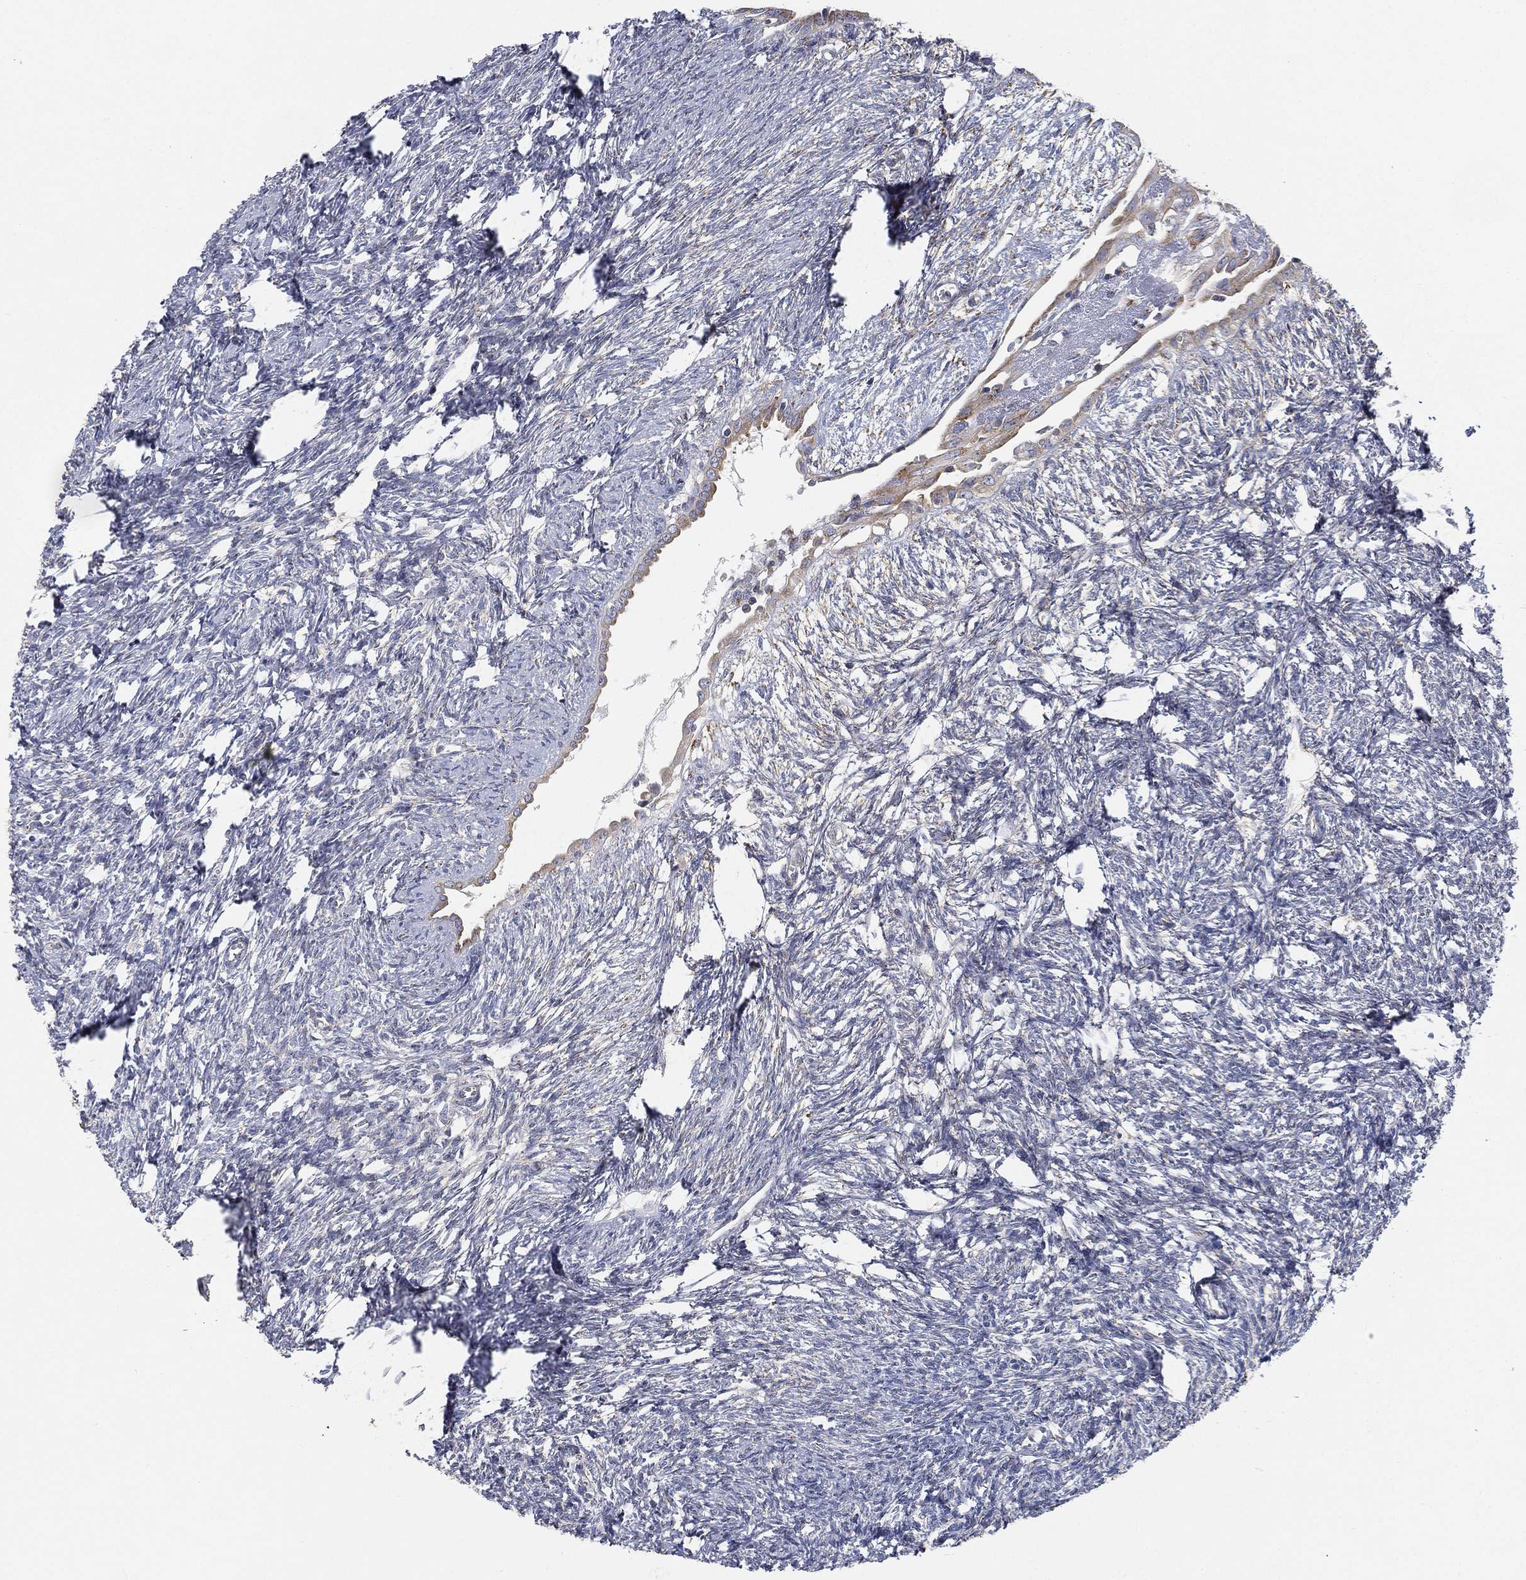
{"staining": {"intensity": "strong", "quantity": ">75%", "location": "cytoplasmic/membranous"}, "tissue": "ovary", "cell_type": "Follicle cells", "image_type": "normal", "snomed": [{"axis": "morphology", "description": "Normal tissue, NOS"}, {"axis": "topography", "description": "Fallopian tube"}, {"axis": "topography", "description": "Ovary"}], "caption": "An IHC micrograph of normal tissue is shown. Protein staining in brown highlights strong cytoplasmic/membranous positivity in ovary within follicle cells.", "gene": "TICAM1", "patient": {"sex": "female", "age": 33}}